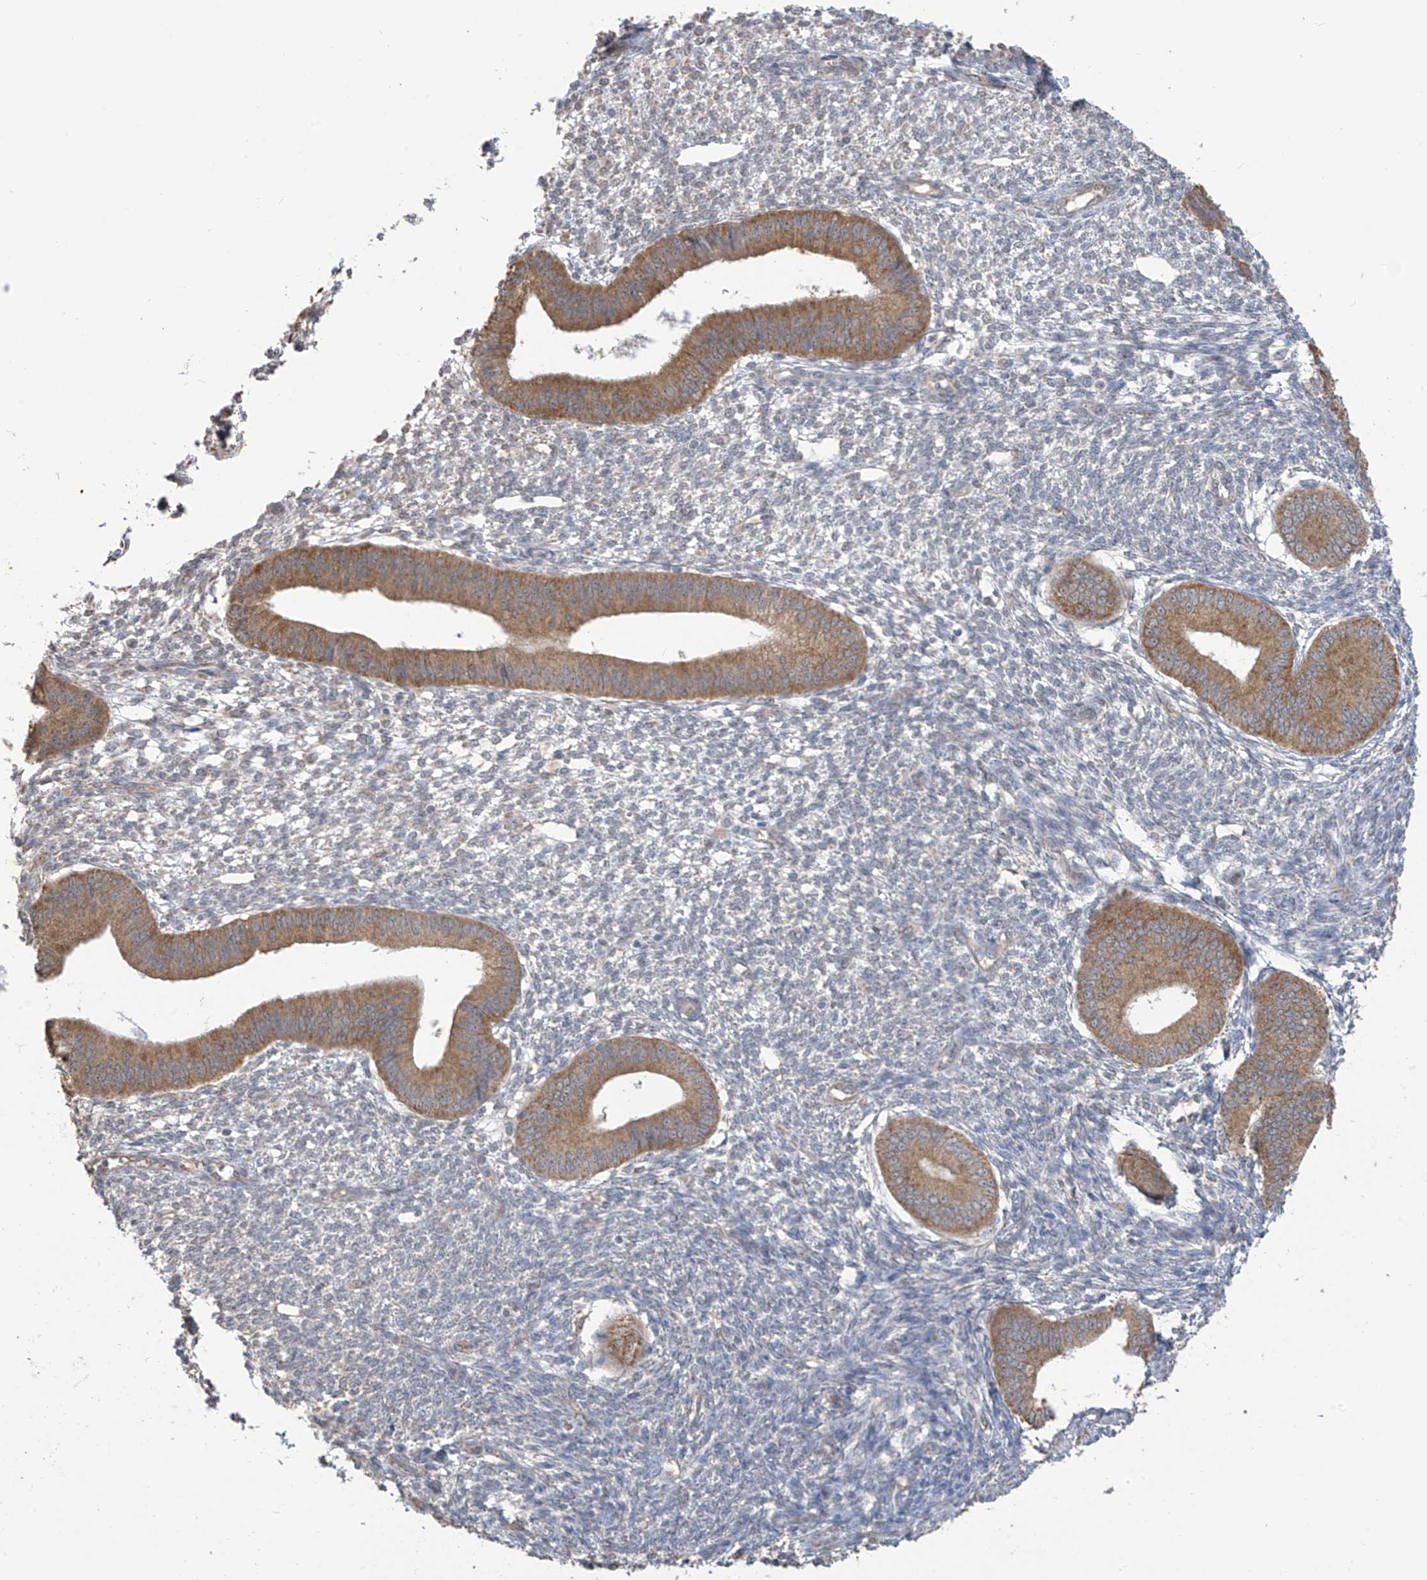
{"staining": {"intensity": "negative", "quantity": "none", "location": "none"}, "tissue": "endometrium", "cell_type": "Cells in endometrial stroma", "image_type": "normal", "snomed": [{"axis": "morphology", "description": "Normal tissue, NOS"}, {"axis": "topography", "description": "Endometrium"}], "caption": "A histopathology image of human endometrium is negative for staining in cells in endometrial stroma.", "gene": "KIAA1522", "patient": {"sex": "female", "age": 46}}